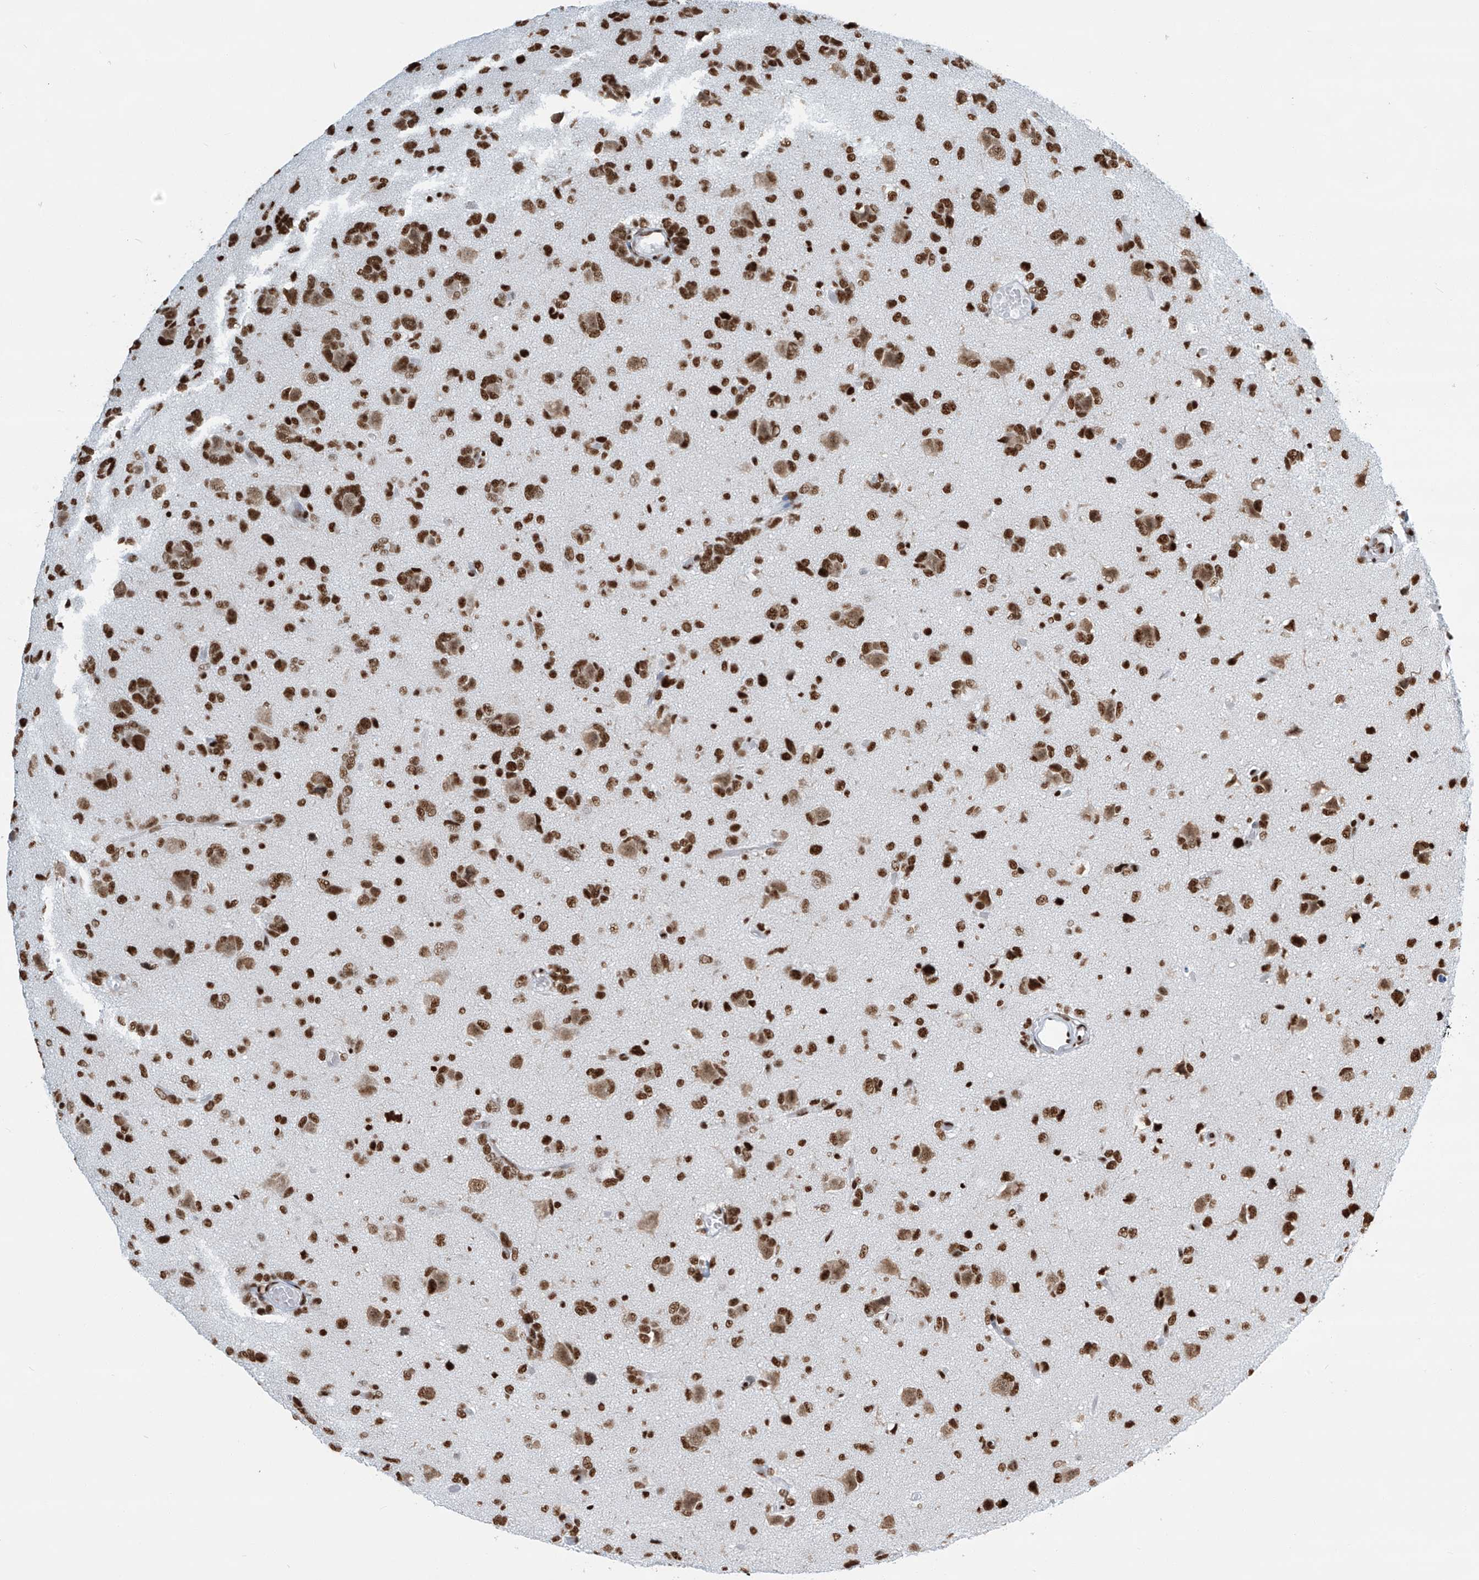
{"staining": {"intensity": "strong", "quantity": ">75%", "location": "nuclear"}, "tissue": "glioma", "cell_type": "Tumor cells", "image_type": "cancer", "snomed": [{"axis": "morphology", "description": "Glioma, malignant, High grade"}, {"axis": "topography", "description": "Brain"}], "caption": "Glioma was stained to show a protein in brown. There is high levels of strong nuclear expression in about >75% of tumor cells. (IHC, brightfield microscopy, high magnification).", "gene": "SARNP", "patient": {"sex": "female", "age": 59}}